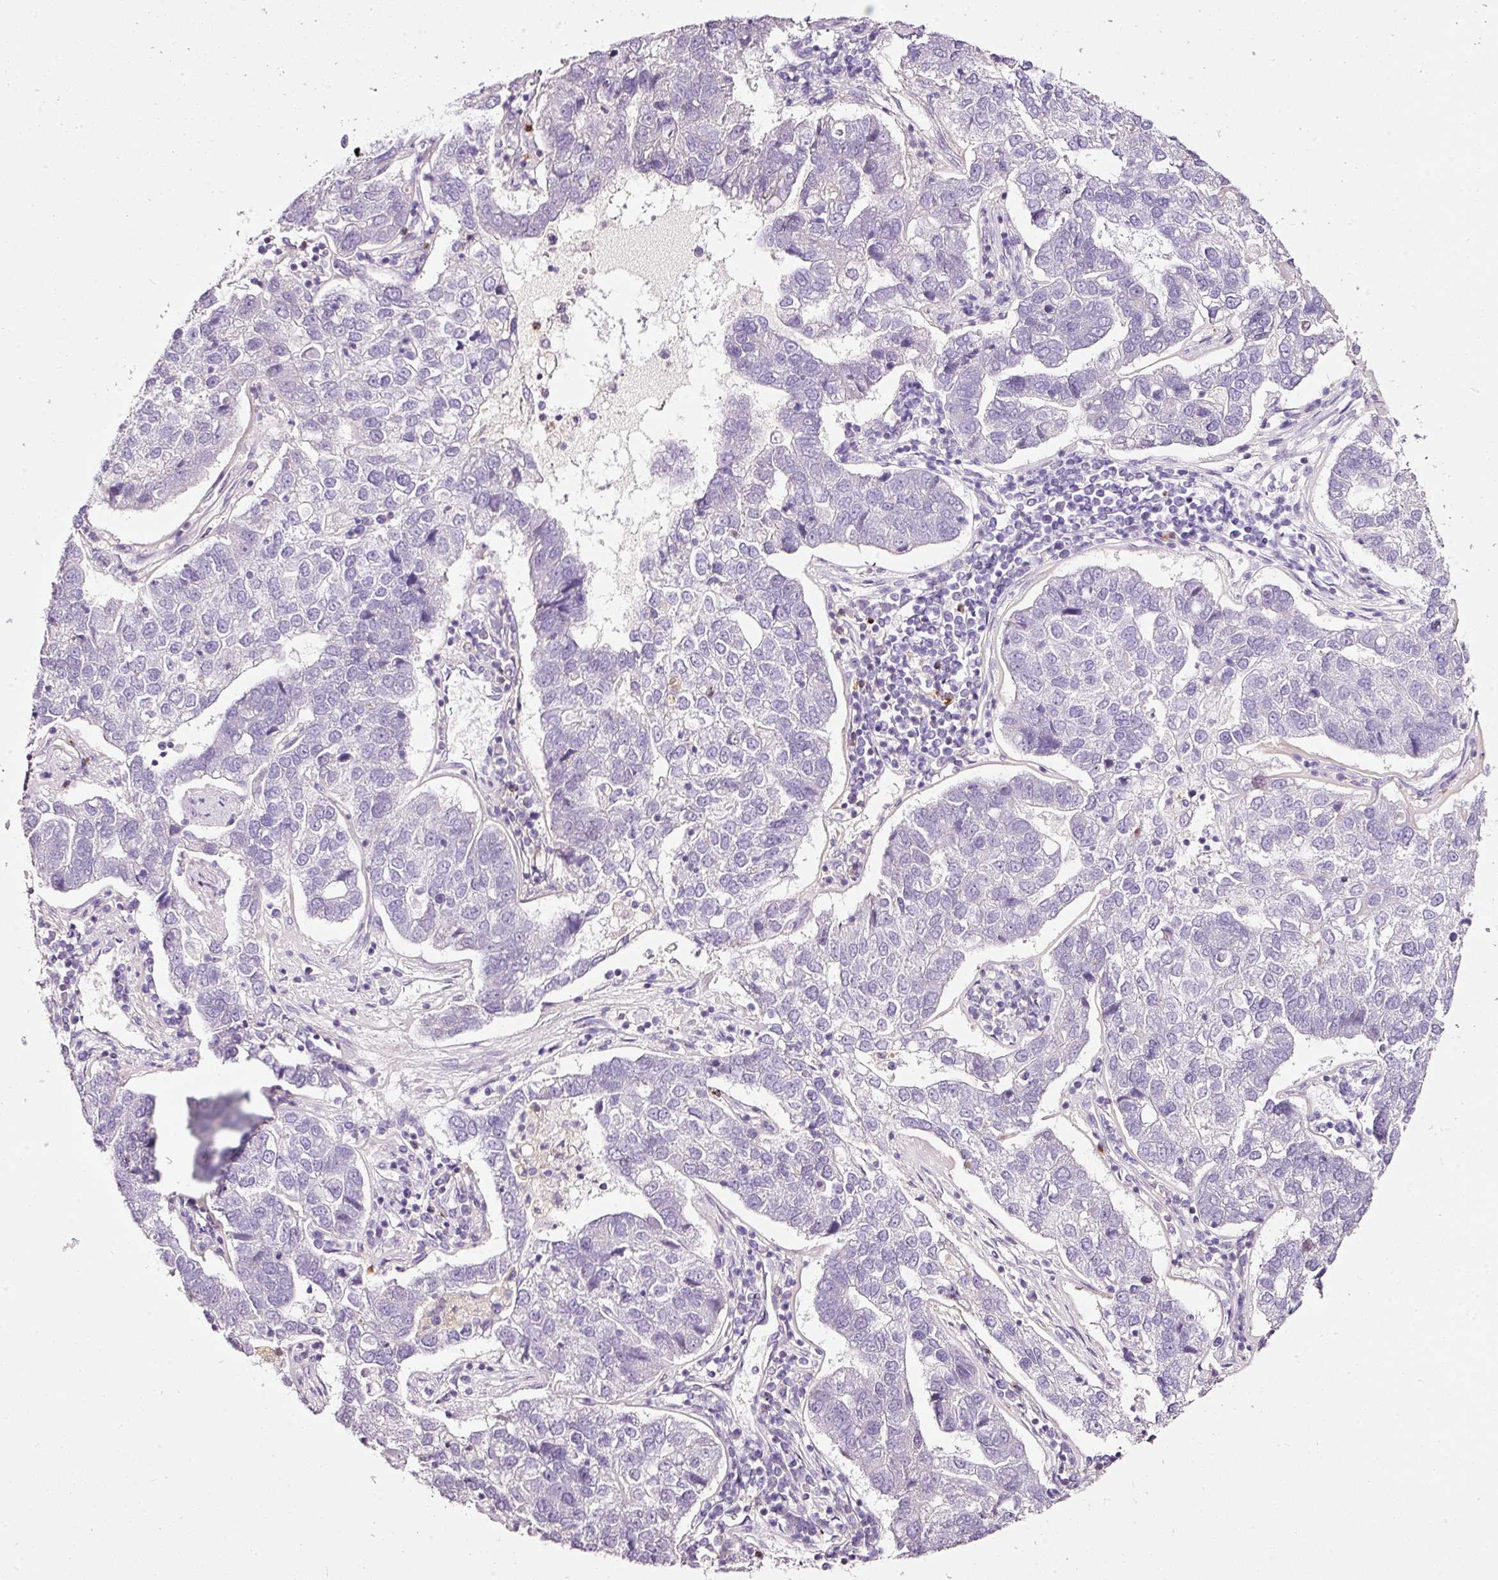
{"staining": {"intensity": "negative", "quantity": "none", "location": "none"}, "tissue": "pancreatic cancer", "cell_type": "Tumor cells", "image_type": "cancer", "snomed": [{"axis": "morphology", "description": "Adenocarcinoma, NOS"}, {"axis": "topography", "description": "Pancreas"}], "caption": "Immunohistochemistry of human pancreatic cancer (adenocarcinoma) displays no expression in tumor cells.", "gene": "CYB561A3", "patient": {"sex": "female", "age": 61}}